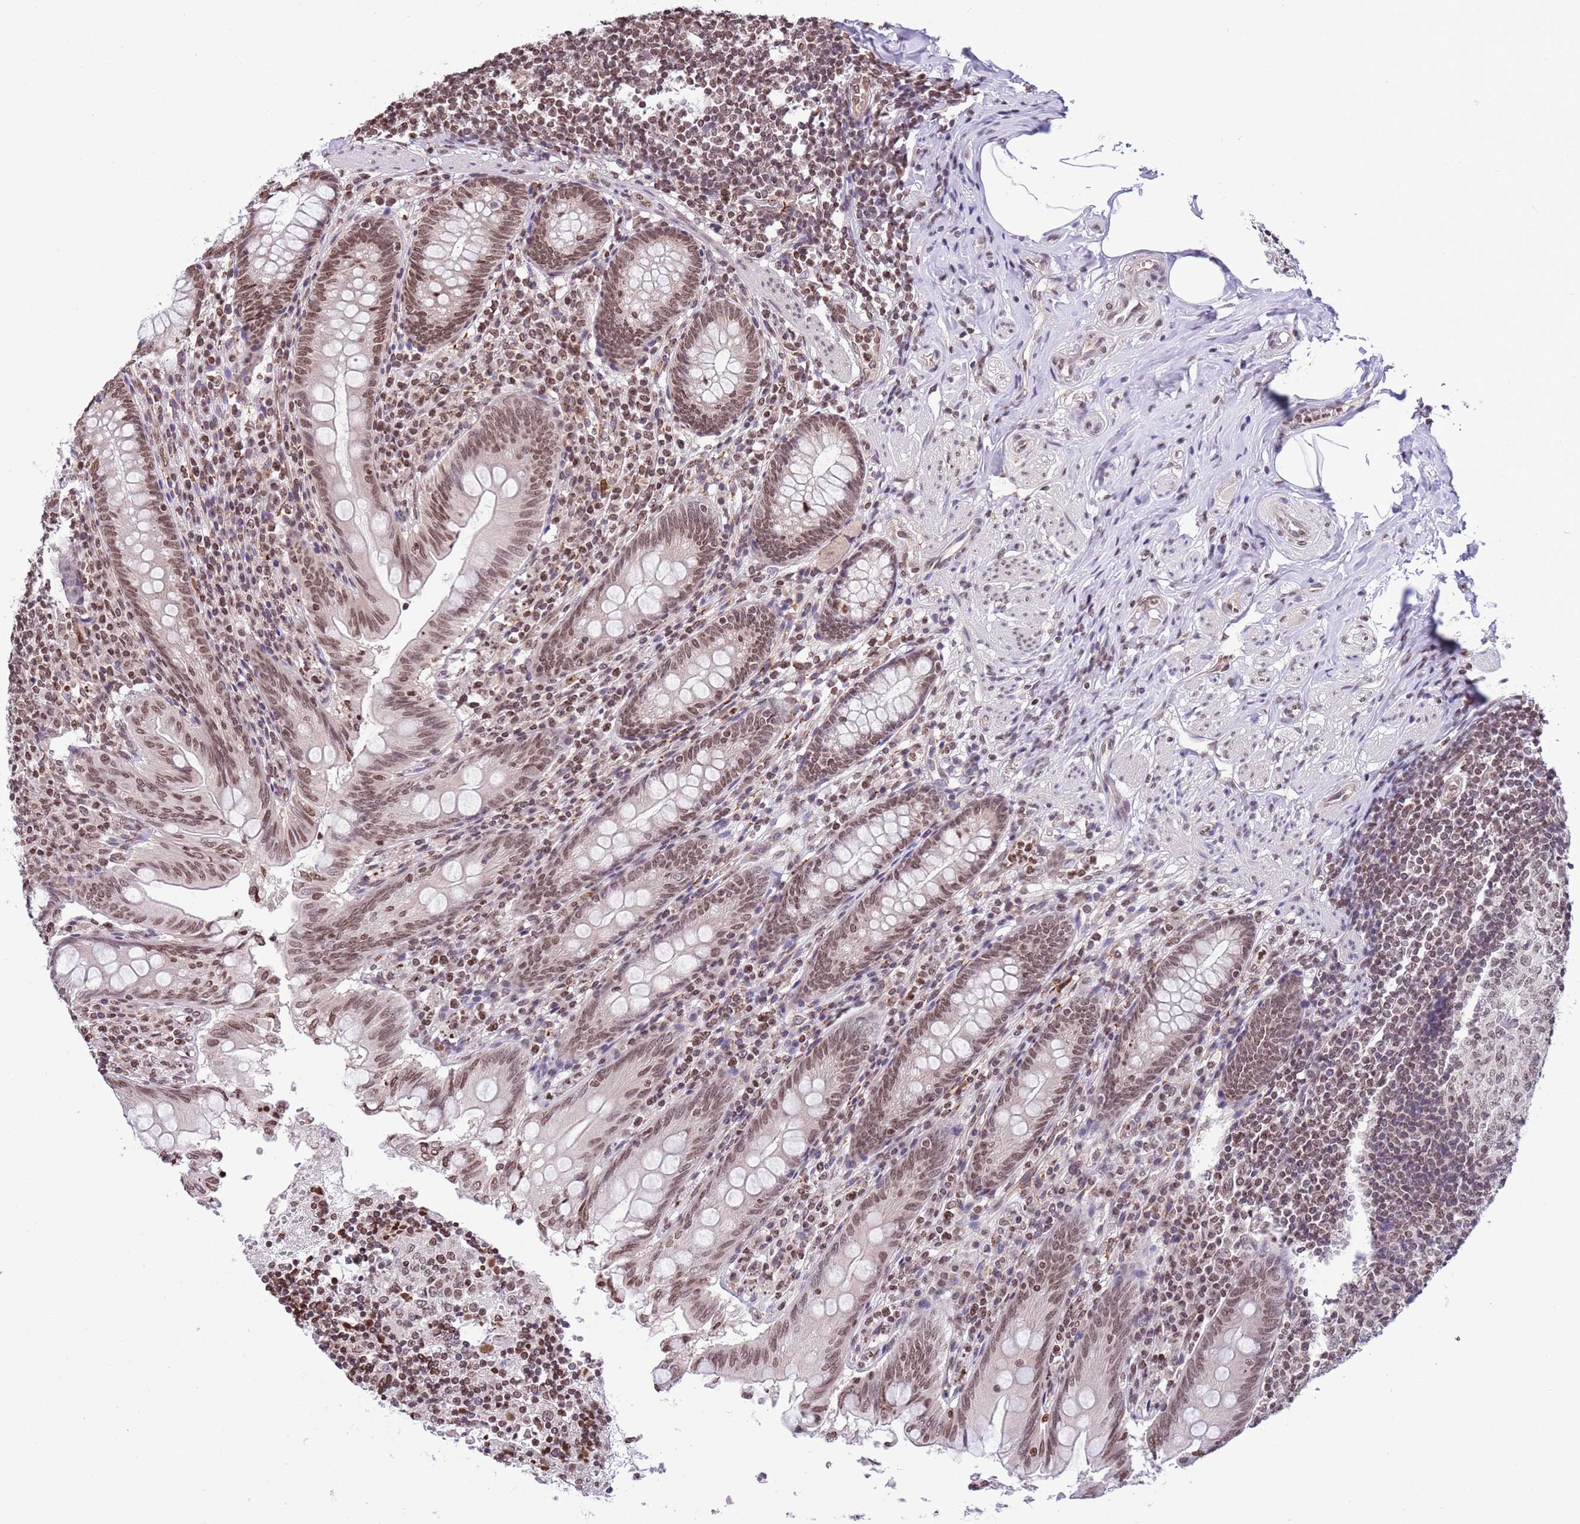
{"staining": {"intensity": "weak", "quantity": ">75%", "location": "nuclear"}, "tissue": "appendix", "cell_type": "Glandular cells", "image_type": "normal", "snomed": [{"axis": "morphology", "description": "Normal tissue, NOS"}, {"axis": "topography", "description": "Appendix"}], "caption": "Immunohistochemistry staining of benign appendix, which demonstrates low levels of weak nuclear staining in approximately >75% of glandular cells indicating weak nuclear protein expression. The staining was performed using DAB (brown) for protein detection and nuclei were counterstained in hematoxylin (blue).", "gene": "NRIP1", "patient": {"sex": "male", "age": 55}}